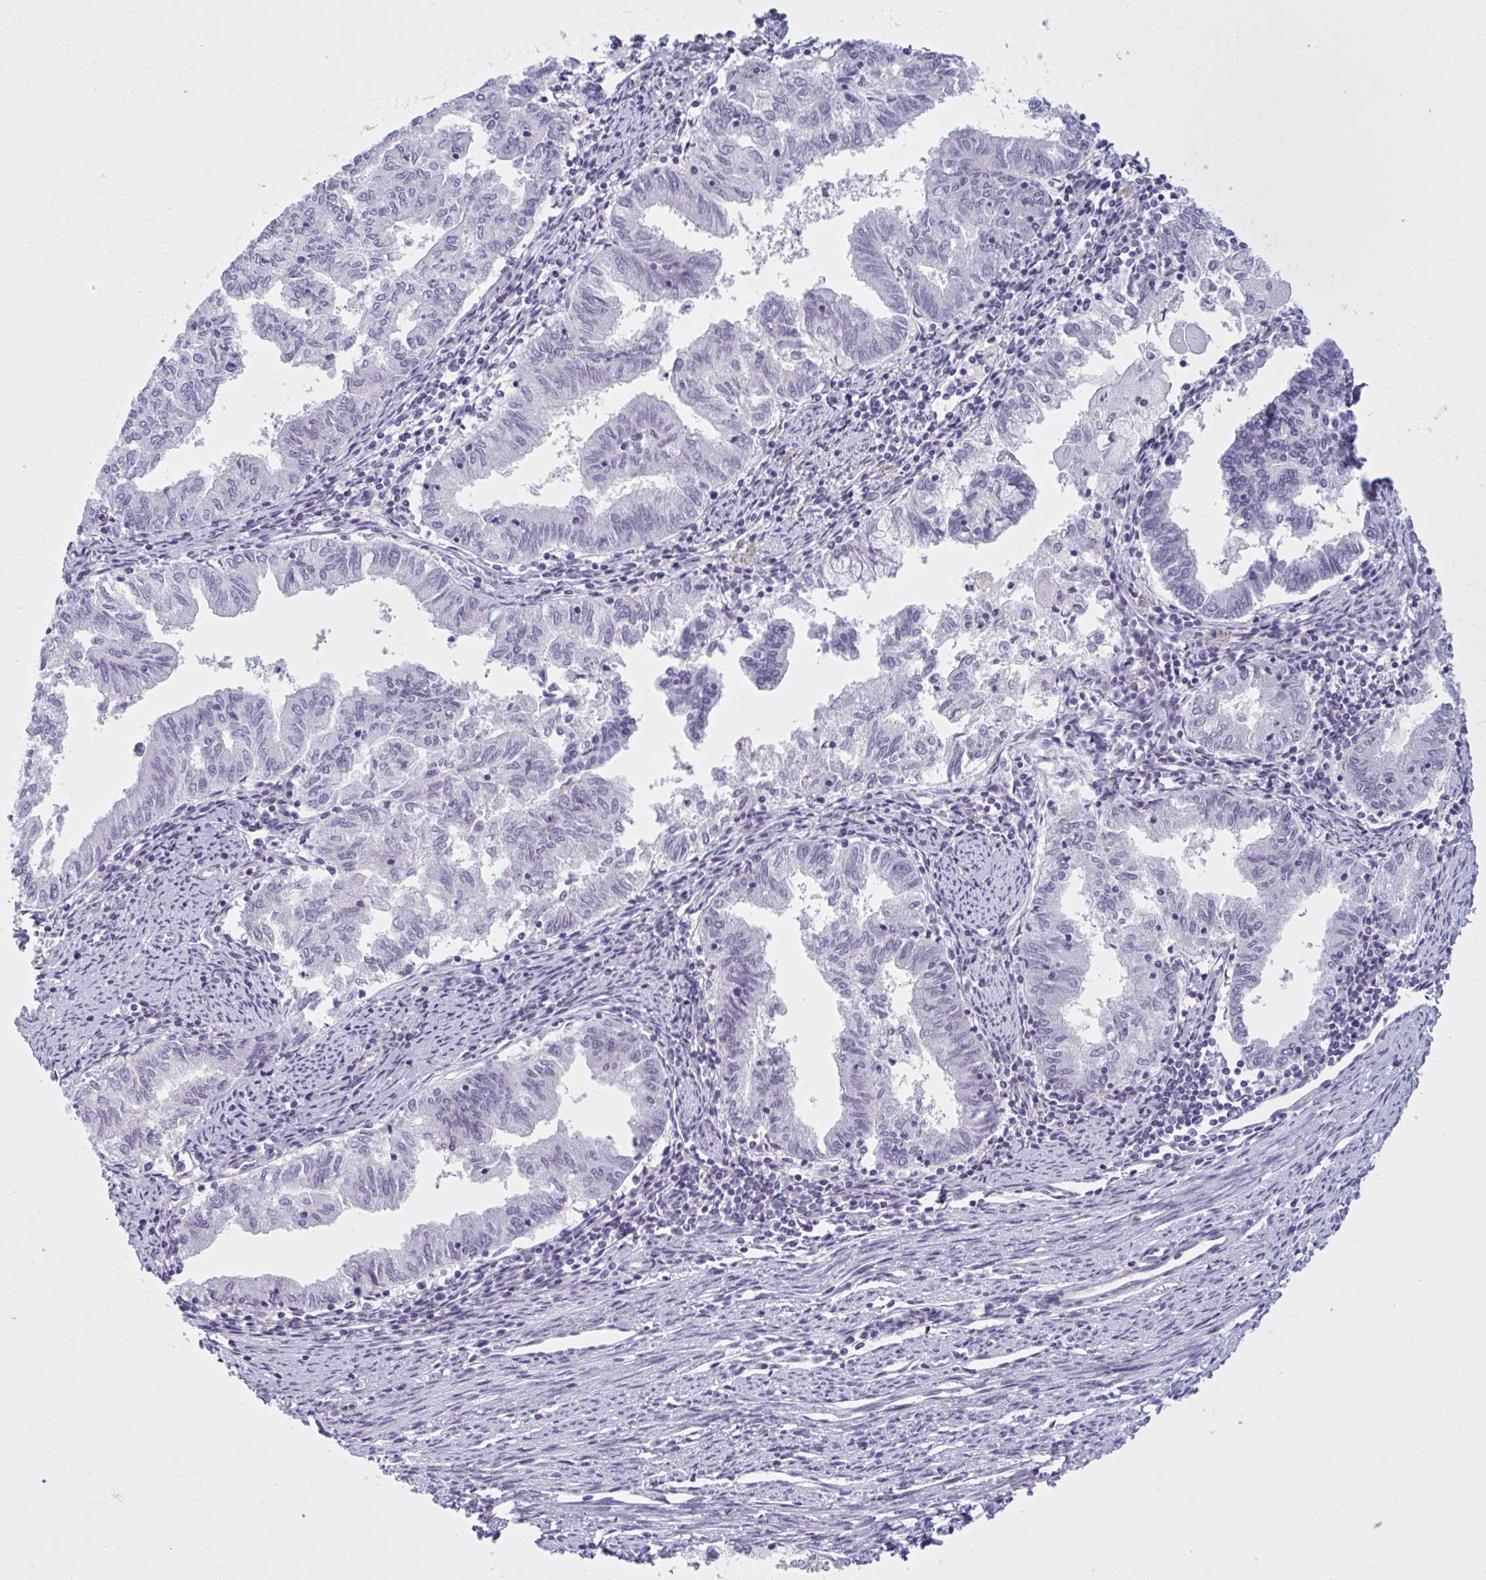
{"staining": {"intensity": "negative", "quantity": "none", "location": "none"}, "tissue": "endometrial cancer", "cell_type": "Tumor cells", "image_type": "cancer", "snomed": [{"axis": "morphology", "description": "Adenocarcinoma, NOS"}, {"axis": "topography", "description": "Endometrium"}], "caption": "Immunohistochemistry (IHC) of human endometrial cancer displays no staining in tumor cells.", "gene": "OR1L3", "patient": {"sex": "female", "age": 79}}